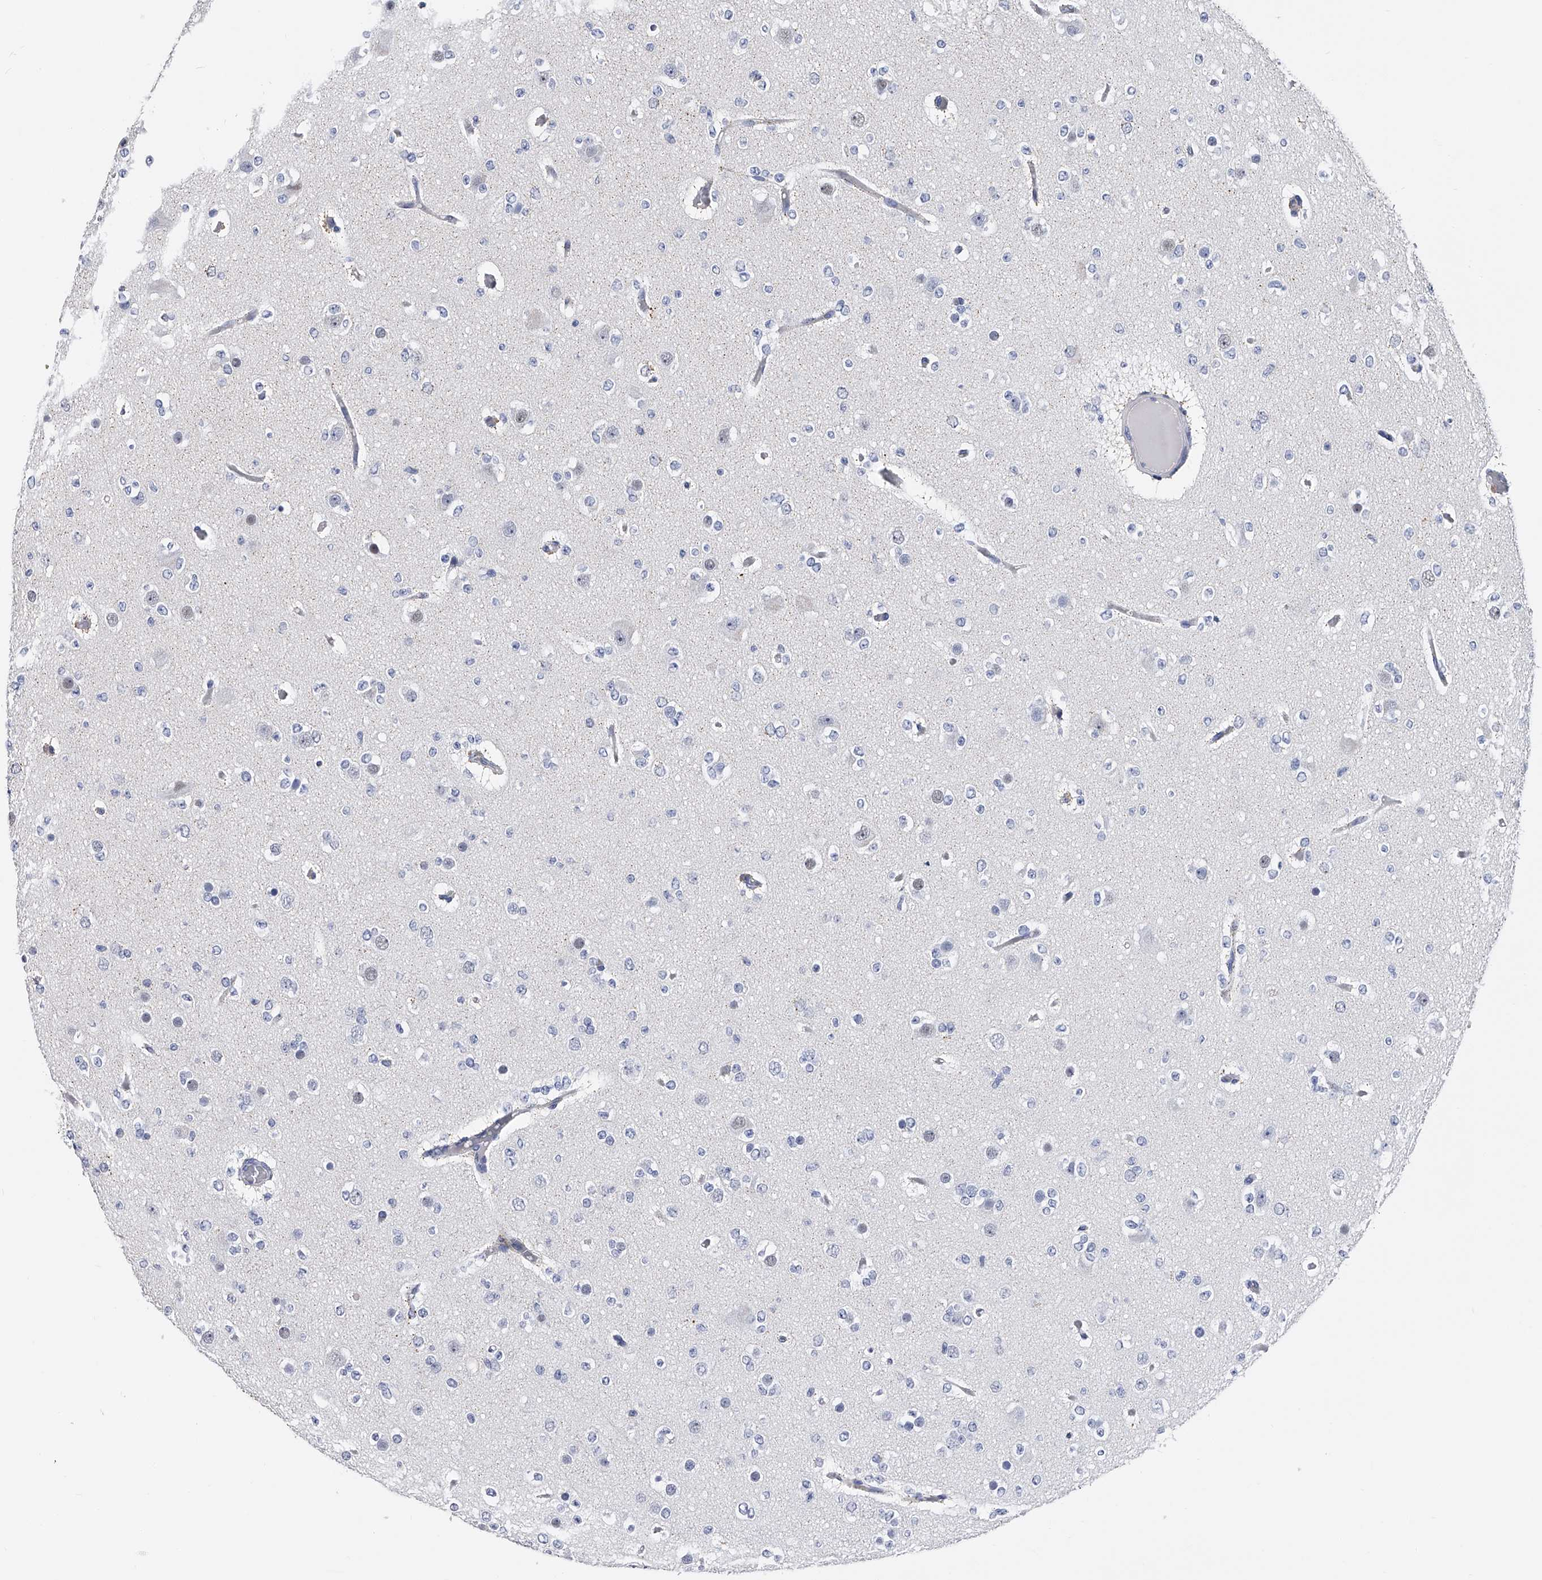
{"staining": {"intensity": "negative", "quantity": "none", "location": "none"}, "tissue": "glioma", "cell_type": "Tumor cells", "image_type": "cancer", "snomed": [{"axis": "morphology", "description": "Glioma, malignant, Low grade"}, {"axis": "topography", "description": "Brain"}], "caption": "High magnification brightfield microscopy of malignant glioma (low-grade) stained with DAB (brown) and counterstained with hematoxylin (blue): tumor cells show no significant positivity. (Immunohistochemistry, brightfield microscopy, high magnification).", "gene": "EFCAB7", "patient": {"sex": "female", "age": 22}}